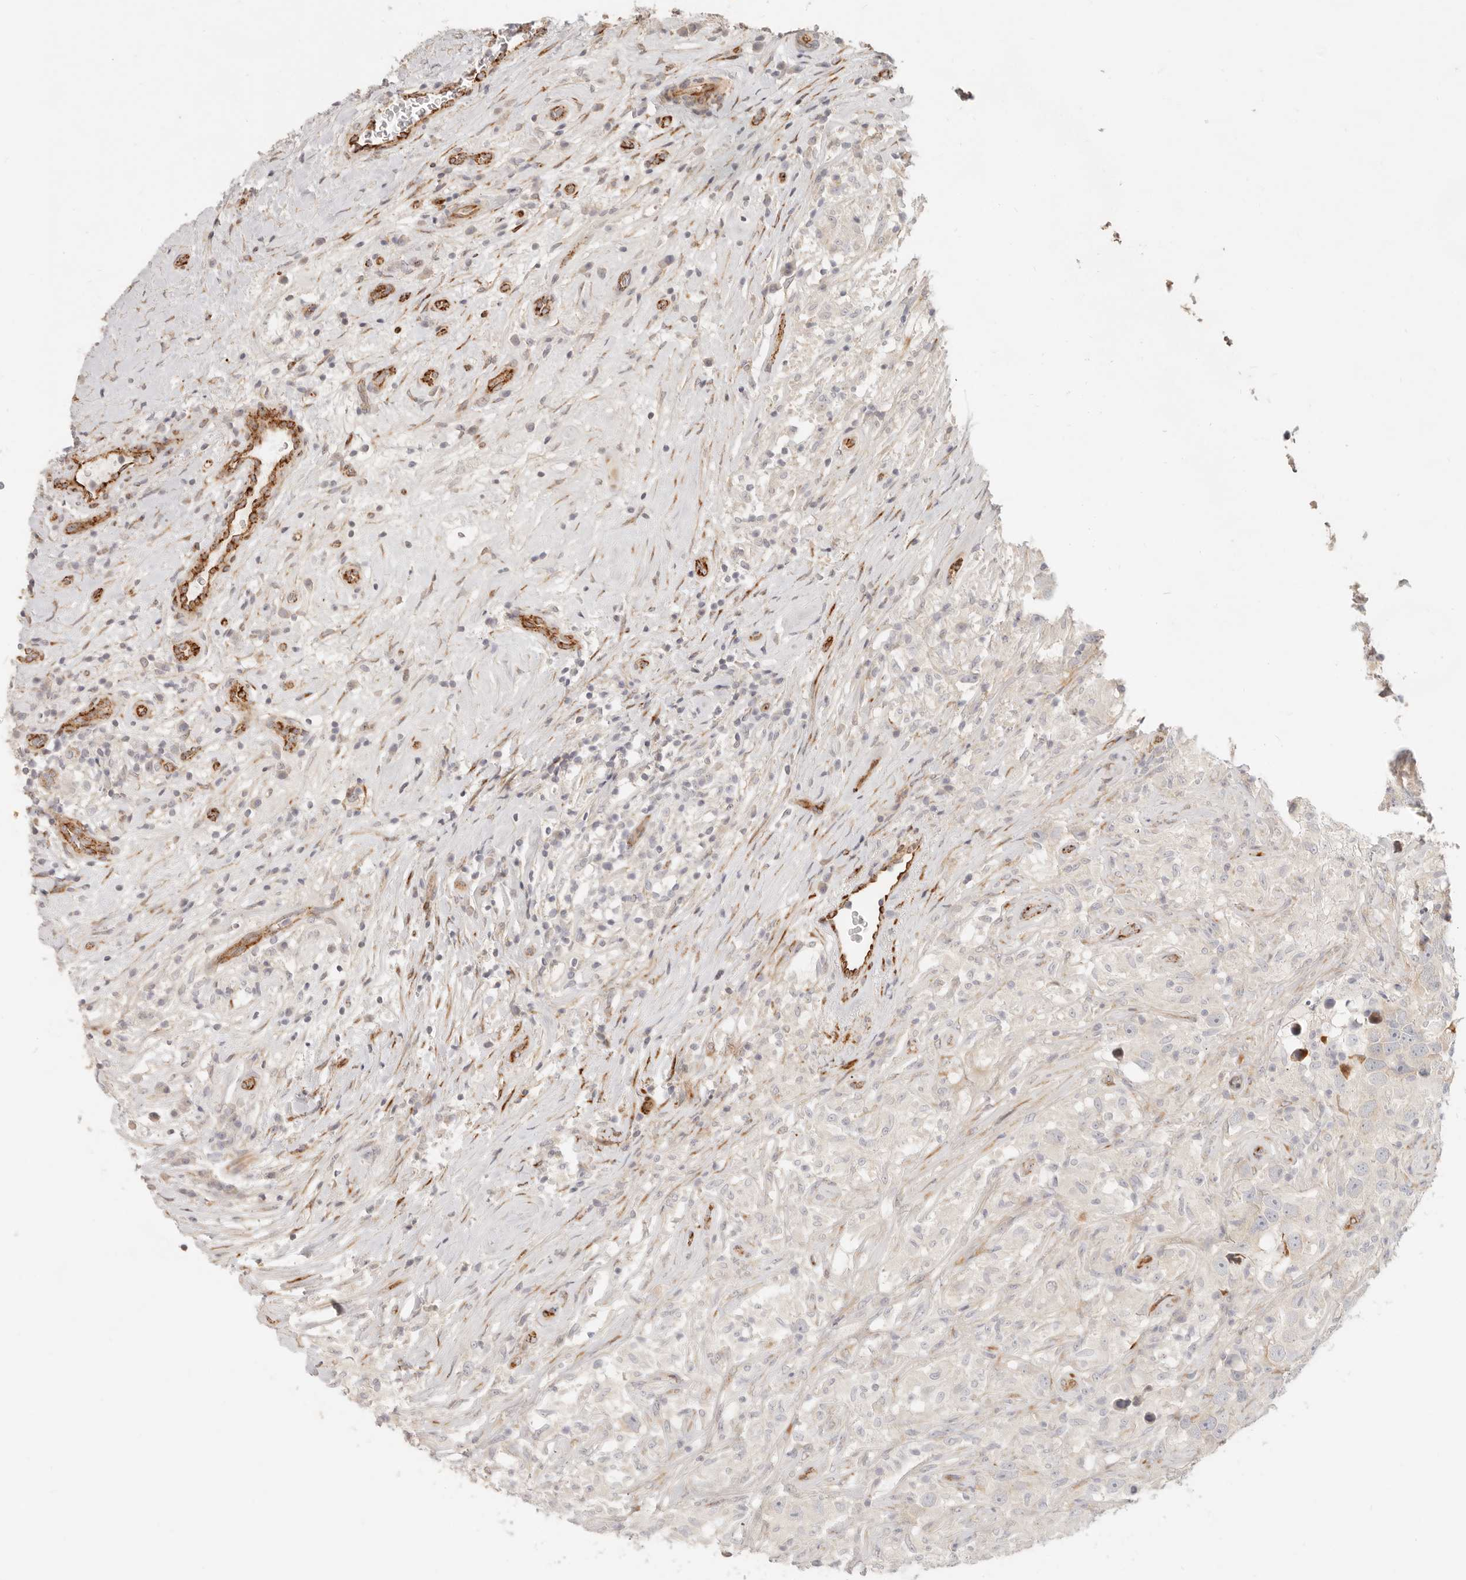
{"staining": {"intensity": "negative", "quantity": "none", "location": "none"}, "tissue": "testis cancer", "cell_type": "Tumor cells", "image_type": "cancer", "snomed": [{"axis": "morphology", "description": "Seminoma, NOS"}, {"axis": "topography", "description": "Testis"}], "caption": "An IHC image of testis seminoma is shown. There is no staining in tumor cells of testis seminoma. (DAB (3,3'-diaminobenzidine) IHC, high magnification).", "gene": "SASS6", "patient": {"sex": "male", "age": 49}}